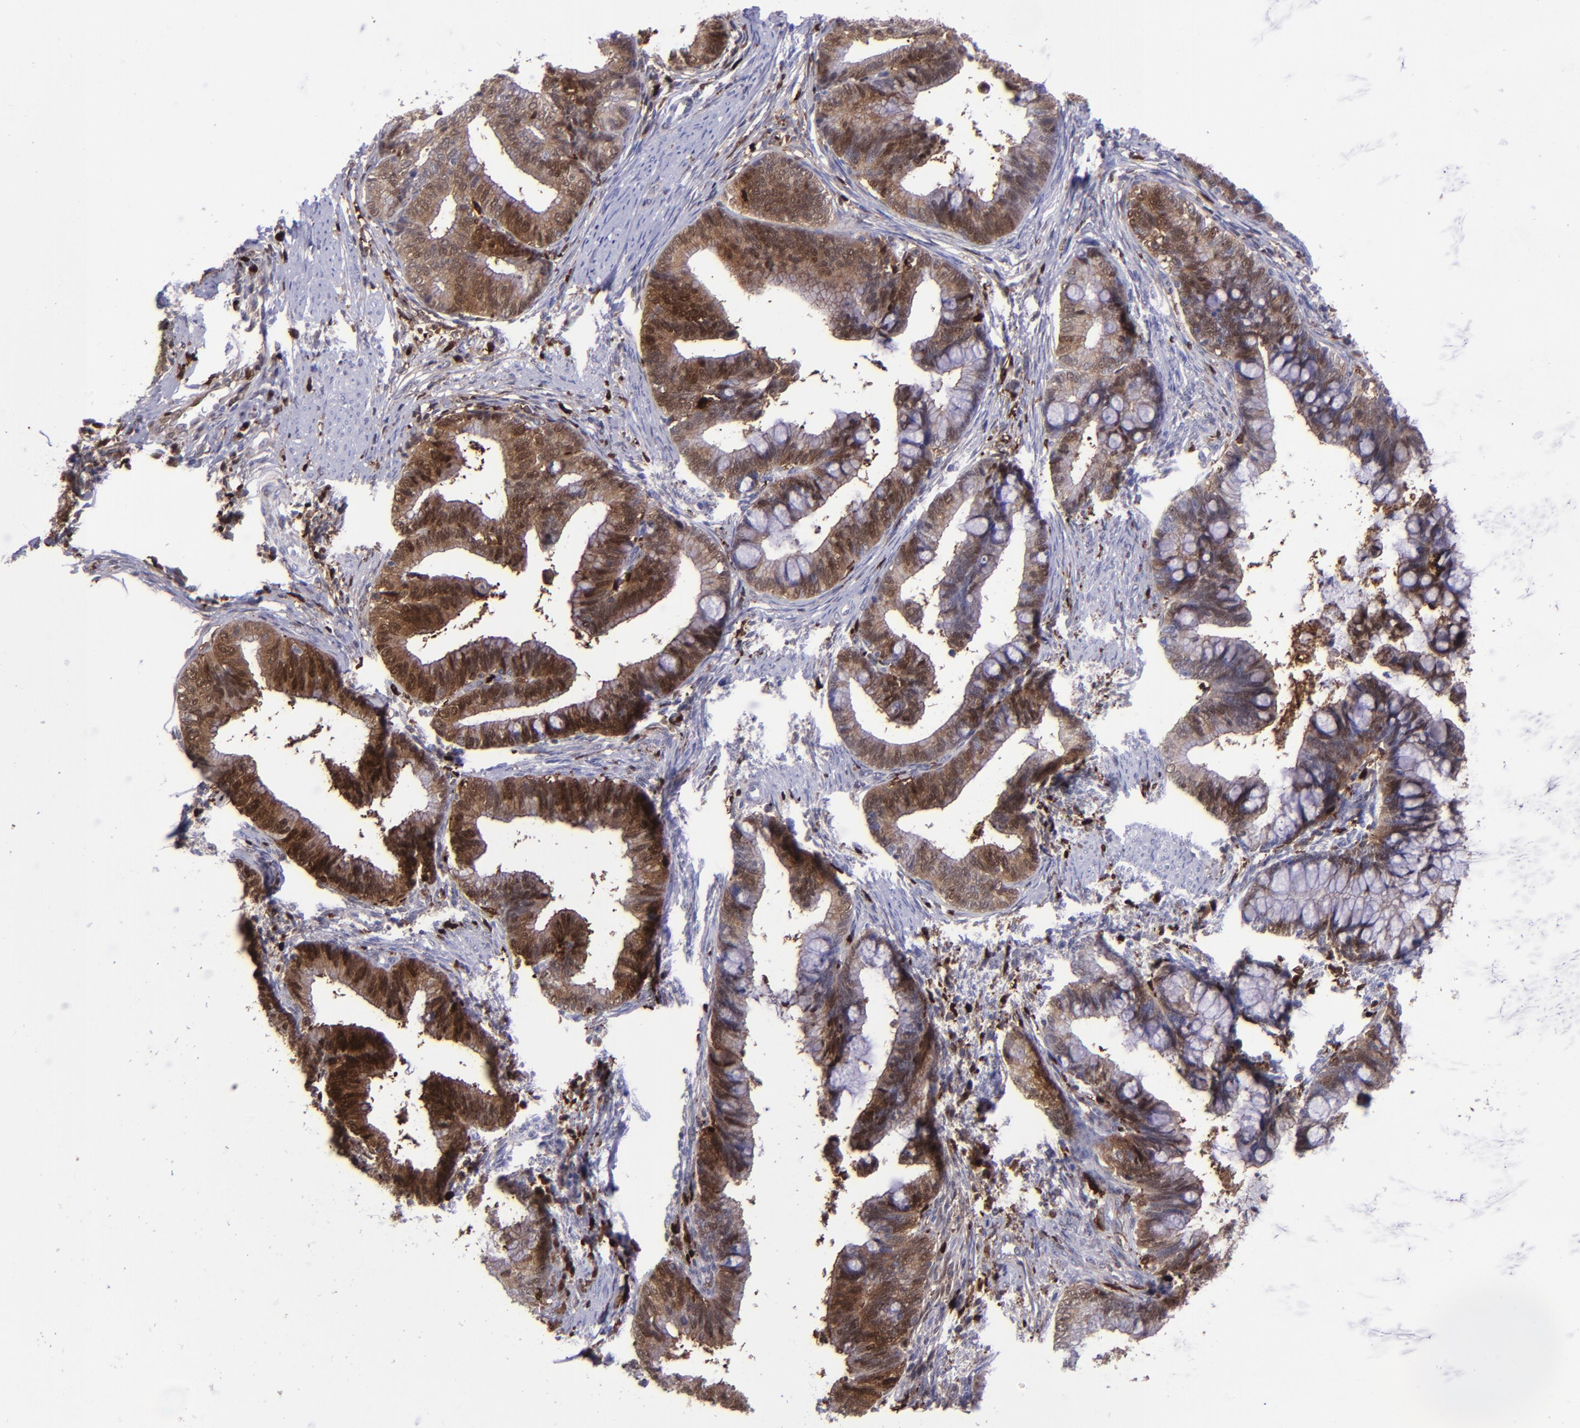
{"staining": {"intensity": "strong", "quantity": ">75%", "location": "cytoplasmic/membranous,nuclear"}, "tissue": "cervical cancer", "cell_type": "Tumor cells", "image_type": "cancer", "snomed": [{"axis": "morphology", "description": "Adenocarcinoma, NOS"}, {"axis": "topography", "description": "Cervix"}], "caption": "Human cervical cancer (adenocarcinoma) stained with a brown dye shows strong cytoplasmic/membranous and nuclear positive expression in about >75% of tumor cells.", "gene": "TYMP", "patient": {"sex": "female", "age": 36}}